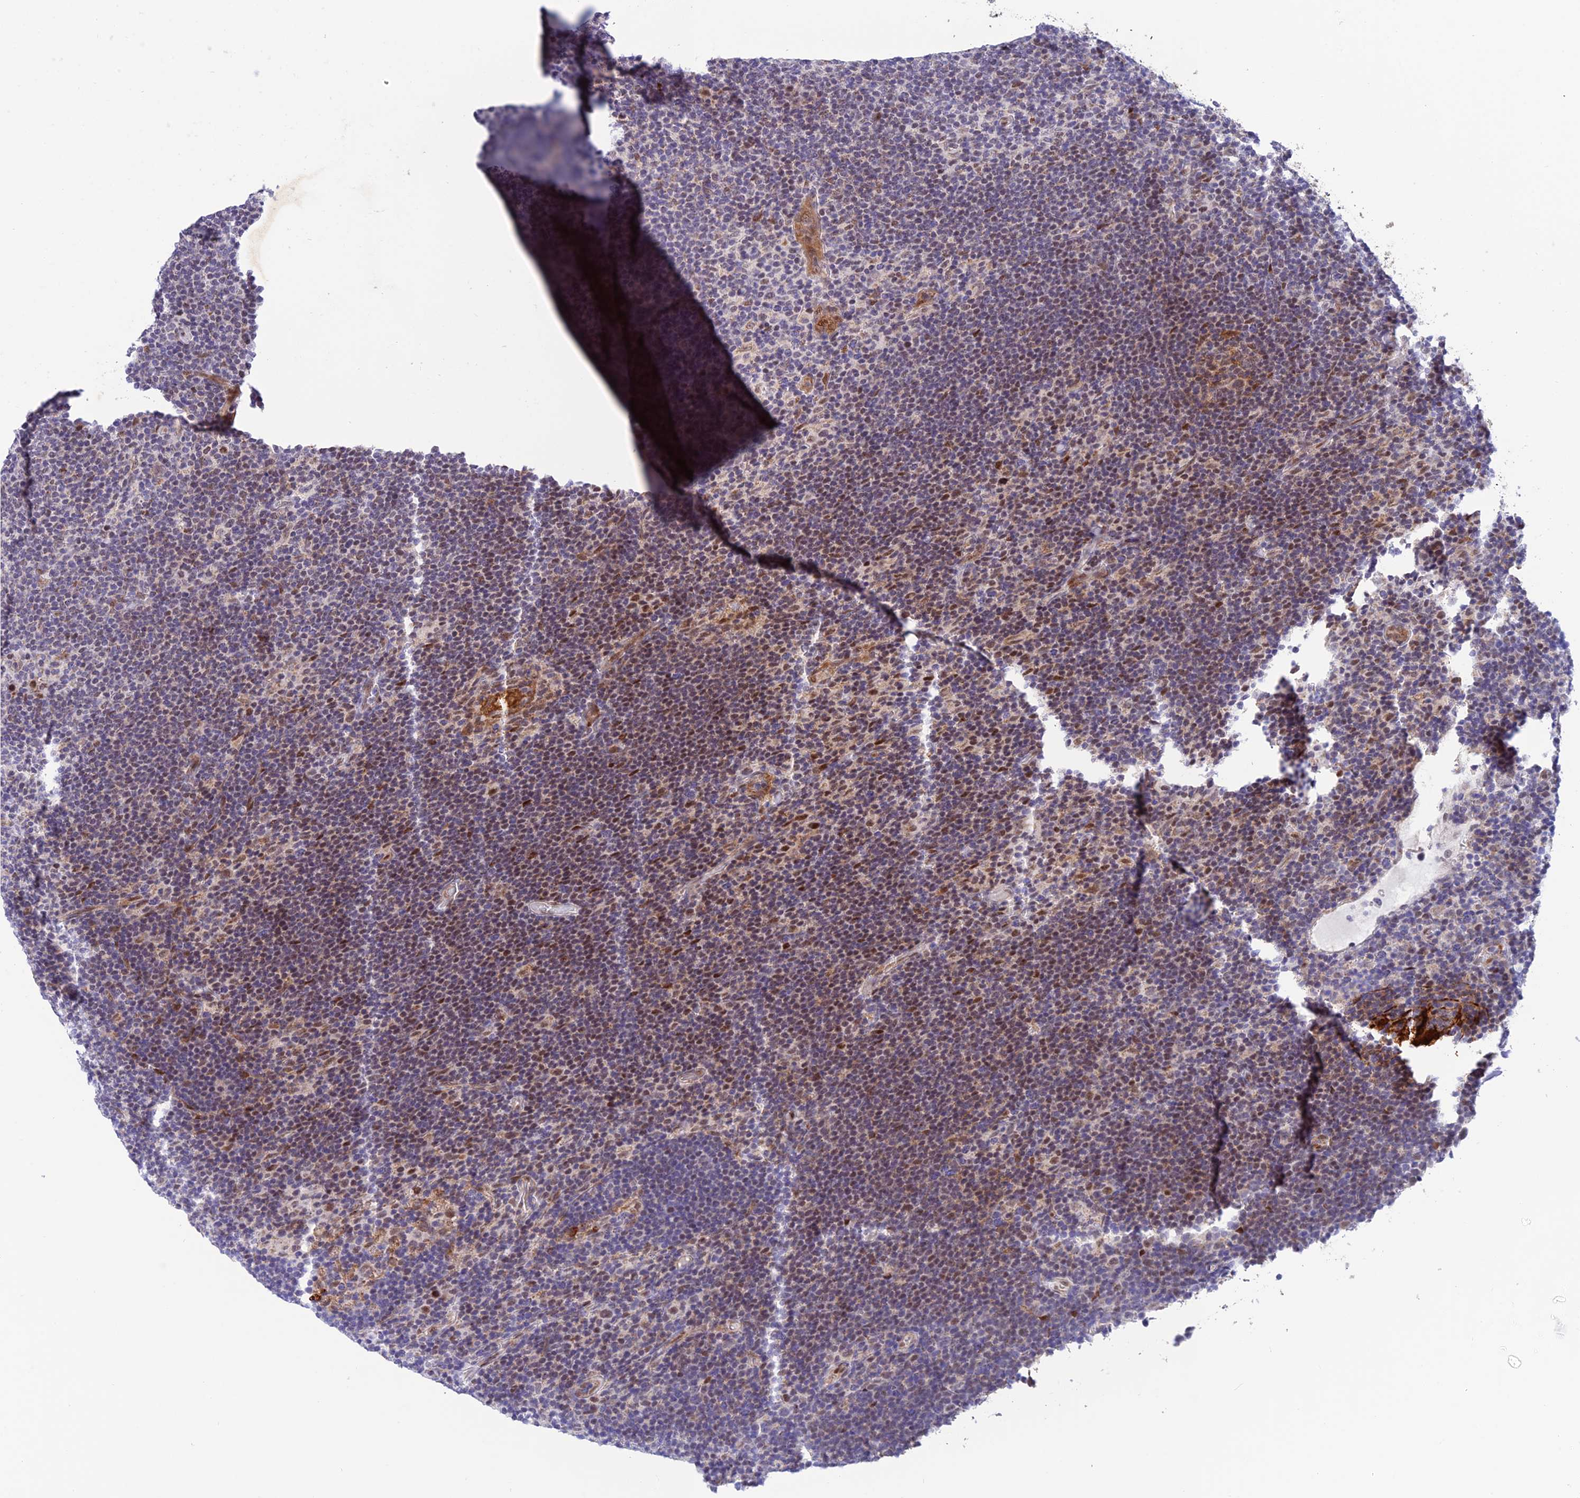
{"staining": {"intensity": "weak", "quantity": "<25%", "location": "cytoplasmic/membranous"}, "tissue": "lymphoma", "cell_type": "Tumor cells", "image_type": "cancer", "snomed": [{"axis": "morphology", "description": "Hodgkin's disease, NOS"}, {"axis": "topography", "description": "Lymph node"}], "caption": "The immunohistochemistry (IHC) image has no significant positivity in tumor cells of Hodgkin's disease tissue.", "gene": "WDR55", "patient": {"sex": "female", "age": 57}}